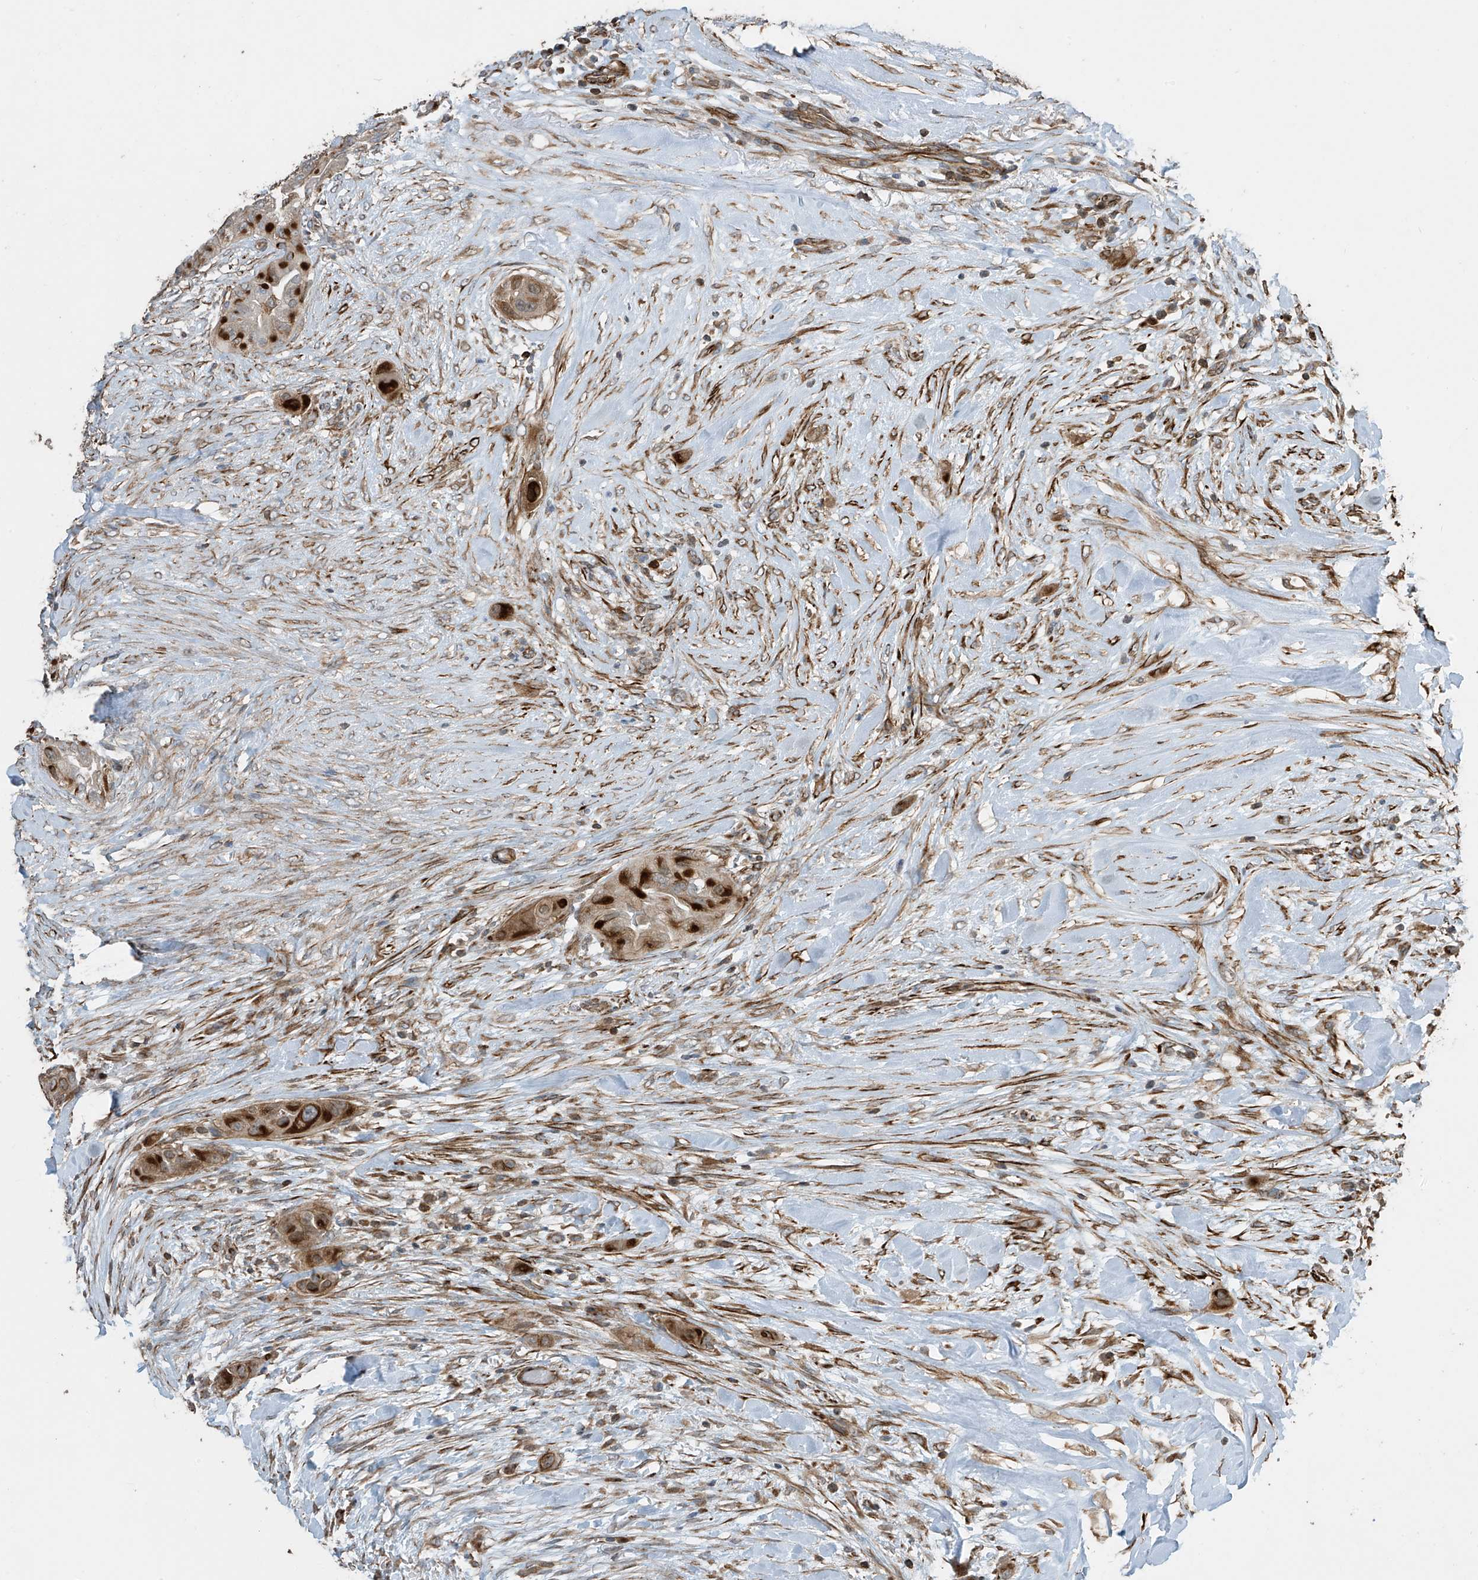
{"staining": {"intensity": "strong", "quantity": "25%-75%", "location": "cytoplasmic/membranous"}, "tissue": "thyroid cancer", "cell_type": "Tumor cells", "image_type": "cancer", "snomed": [{"axis": "morphology", "description": "Papillary adenocarcinoma, NOS"}, {"axis": "topography", "description": "Thyroid gland"}], "caption": "Immunohistochemistry (IHC) staining of papillary adenocarcinoma (thyroid), which reveals high levels of strong cytoplasmic/membranous expression in about 25%-75% of tumor cells indicating strong cytoplasmic/membranous protein staining. The staining was performed using DAB (3,3'-diaminobenzidine) (brown) for protein detection and nuclei were counterstained in hematoxylin (blue).", "gene": "SH3BGRL3", "patient": {"sex": "female", "age": 59}}